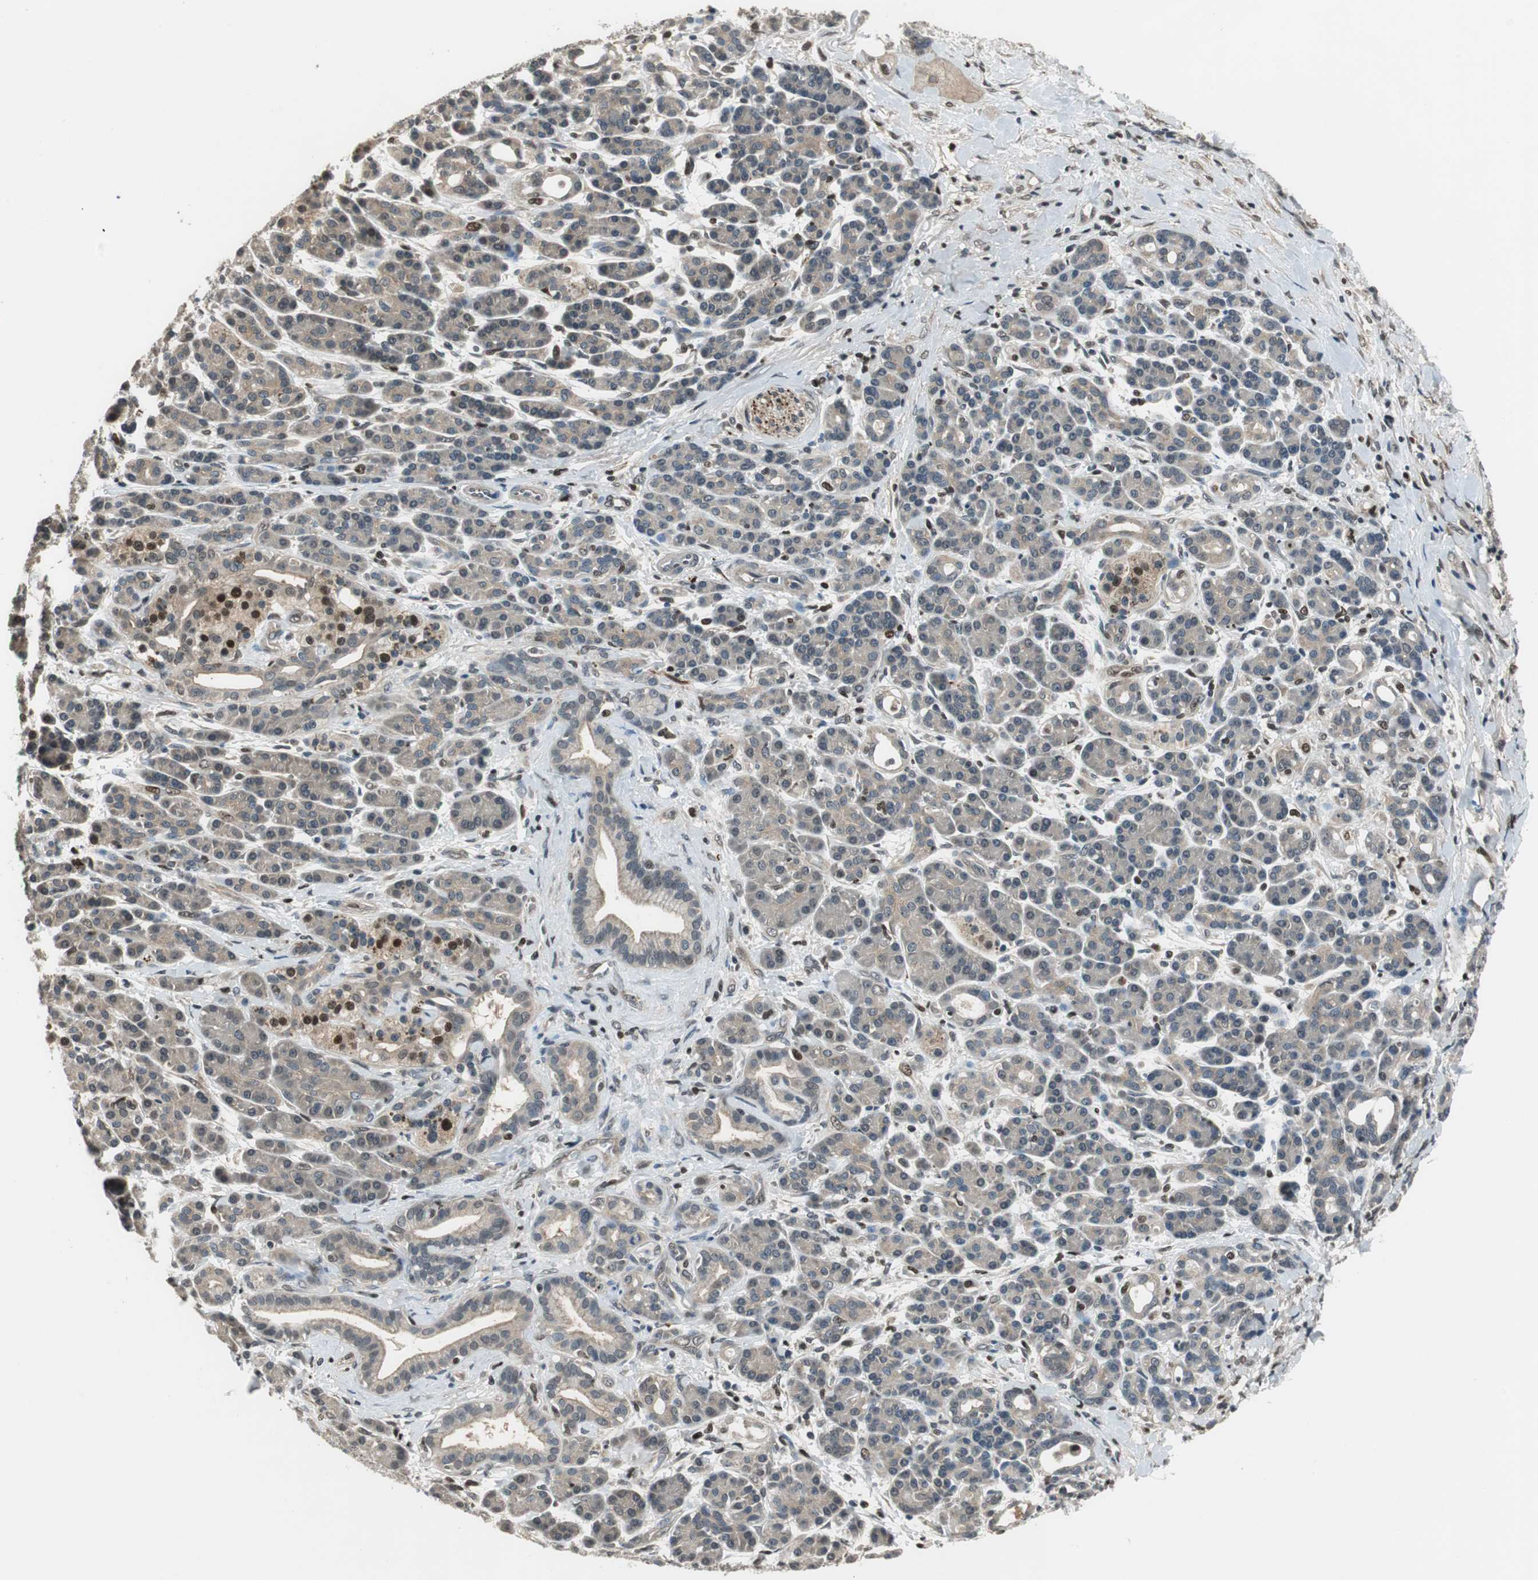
{"staining": {"intensity": "weak", "quantity": "25%-75%", "location": "cytoplasmic/membranous"}, "tissue": "pancreatic cancer", "cell_type": "Tumor cells", "image_type": "cancer", "snomed": [{"axis": "morphology", "description": "Adenocarcinoma, NOS"}, {"axis": "topography", "description": "Pancreas"}], "caption": "Immunohistochemistry (IHC) micrograph of neoplastic tissue: pancreatic cancer (adenocarcinoma) stained using IHC displays low levels of weak protein expression localized specifically in the cytoplasmic/membranous of tumor cells, appearing as a cytoplasmic/membranous brown color.", "gene": "MAFB", "patient": {"sex": "female", "age": 77}}